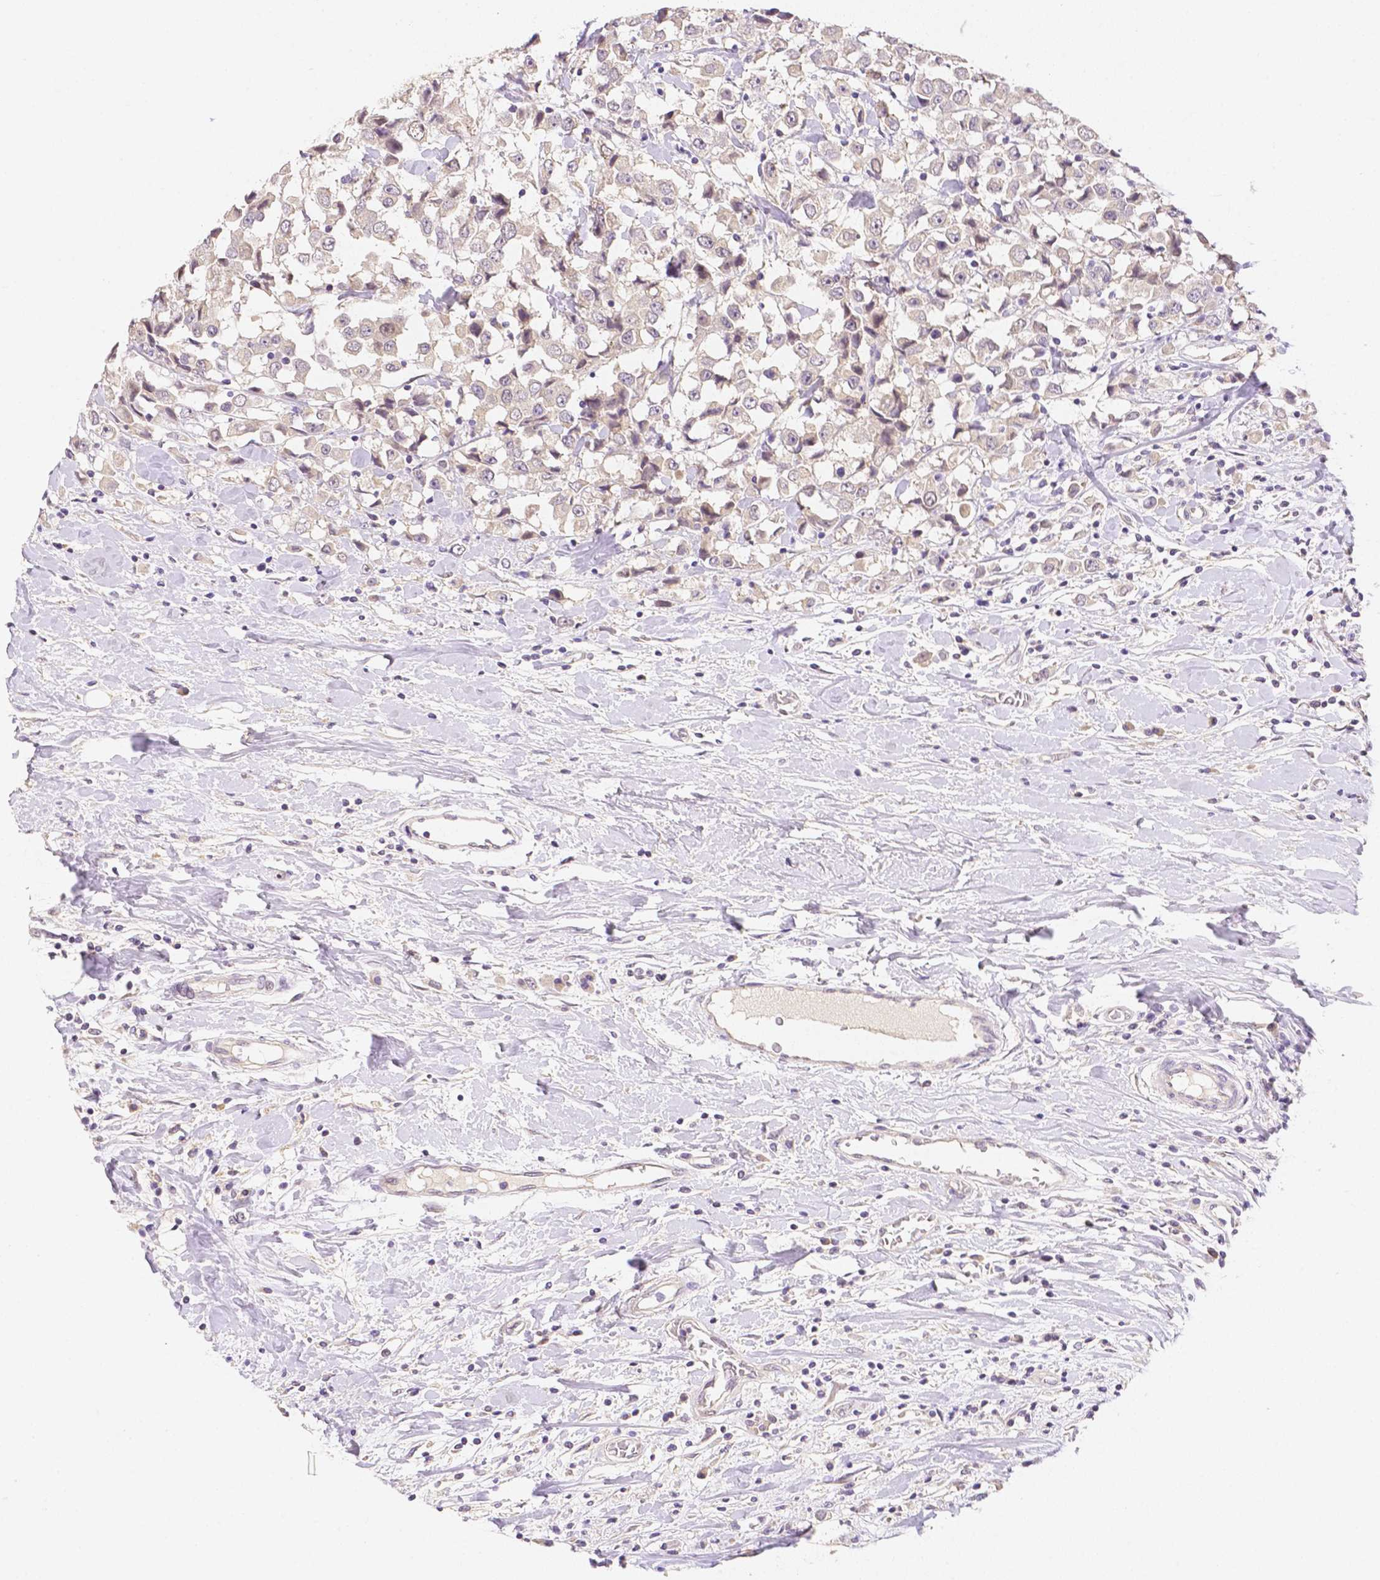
{"staining": {"intensity": "negative", "quantity": "none", "location": "none"}, "tissue": "breast cancer", "cell_type": "Tumor cells", "image_type": "cancer", "snomed": [{"axis": "morphology", "description": "Duct carcinoma"}, {"axis": "topography", "description": "Breast"}], "caption": "DAB immunohistochemical staining of human breast cancer (invasive ductal carcinoma) demonstrates no significant positivity in tumor cells.", "gene": "C10orf67", "patient": {"sex": "female", "age": 61}}